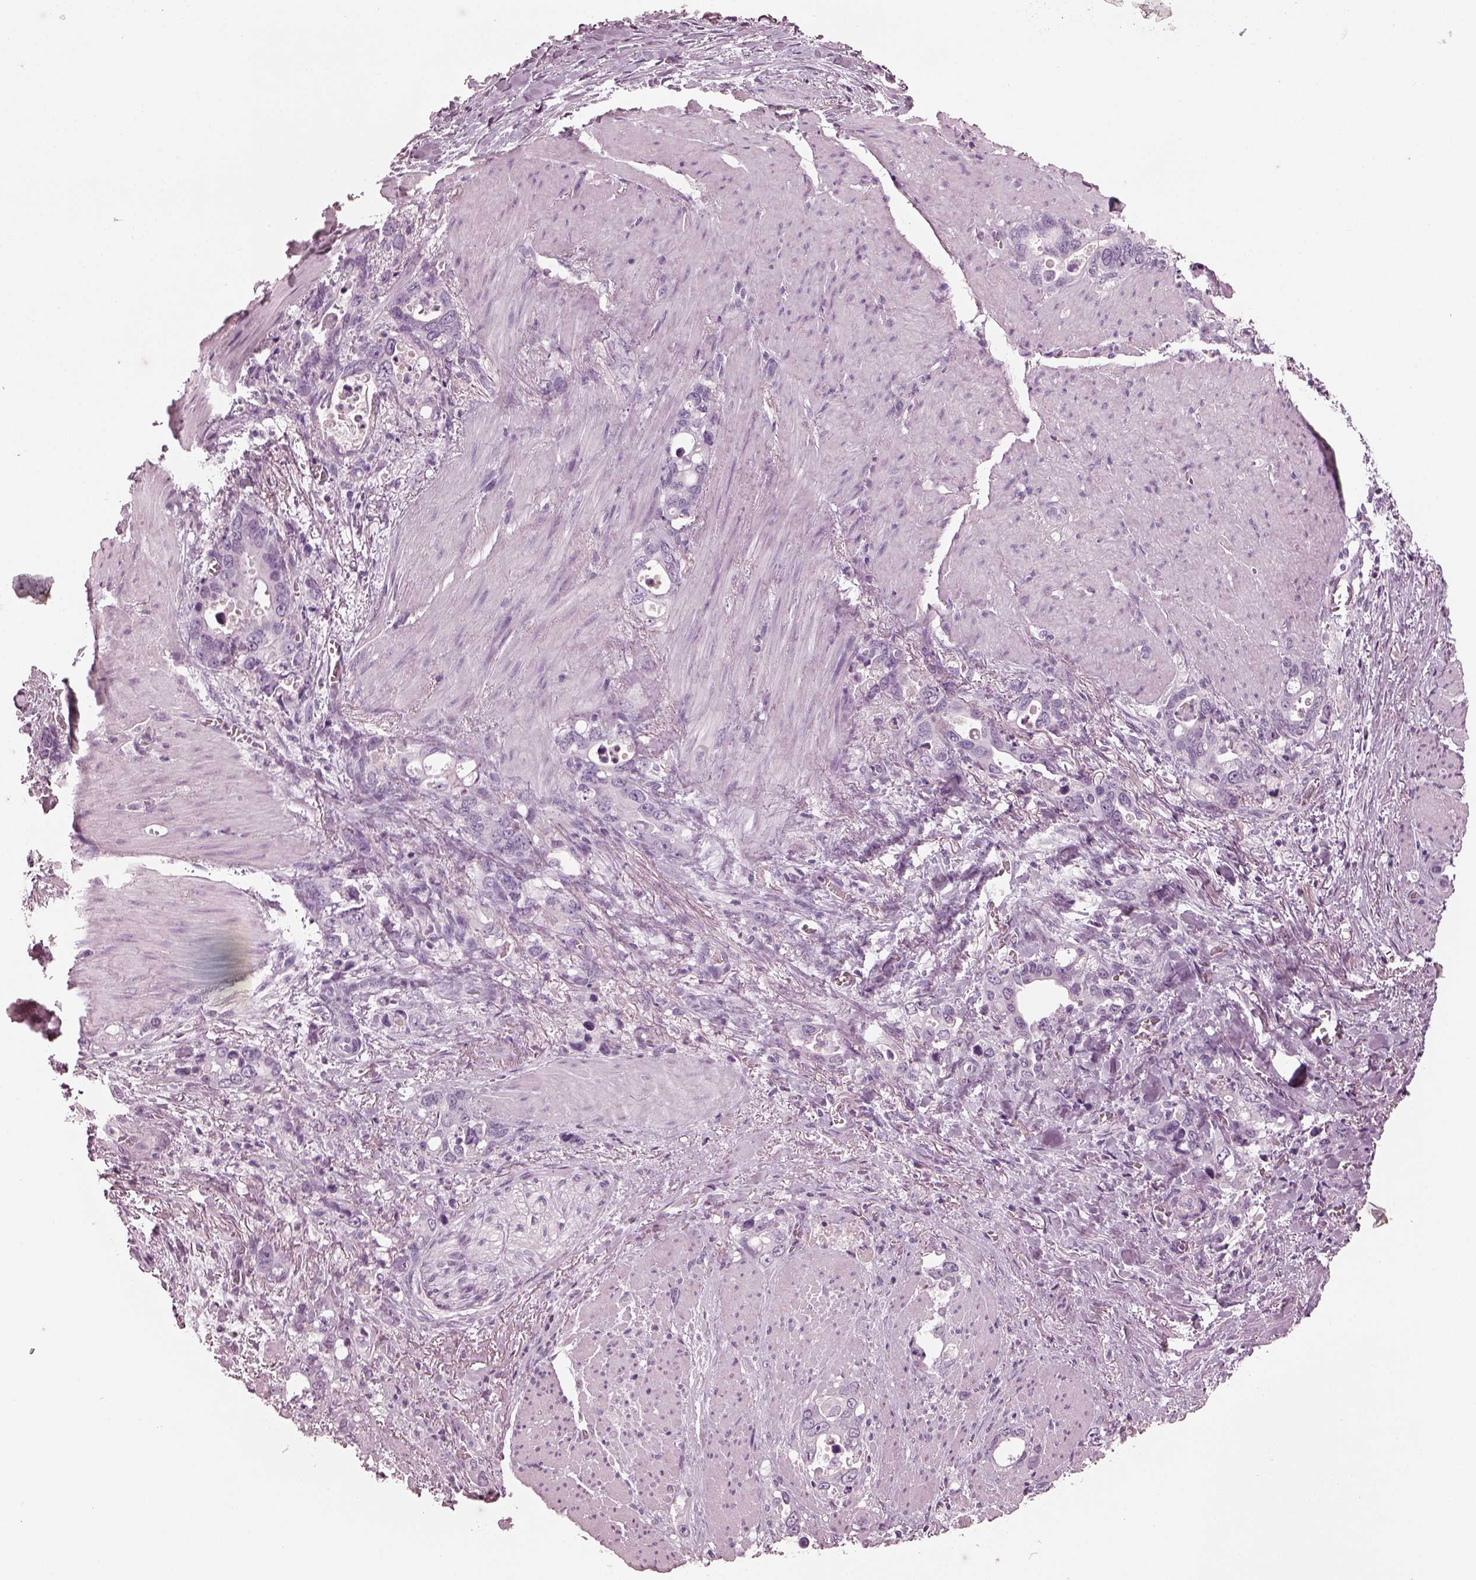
{"staining": {"intensity": "negative", "quantity": "none", "location": "none"}, "tissue": "stomach cancer", "cell_type": "Tumor cells", "image_type": "cancer", "snomed": [{"axis": "morphology", "description": "Normal tissue, NOS"}, {"axis": "morphology", "description": "Adenocarcinoma, NOS"}, {"axis": "topography", "description": "Esophagus"}, {"axis": "topography", "description": "Stomach, upper"}], "caption": "Immunohistochemistry histopathology image of neoplastic tissue: human stomach cancer (adenocarcinoma) stained with DAB (3,3'-diaminobenzidine) shows no significant protein expression in tumor cells.", "gene": "CSH1", "patient": {"sex": "male", "age": 74}}